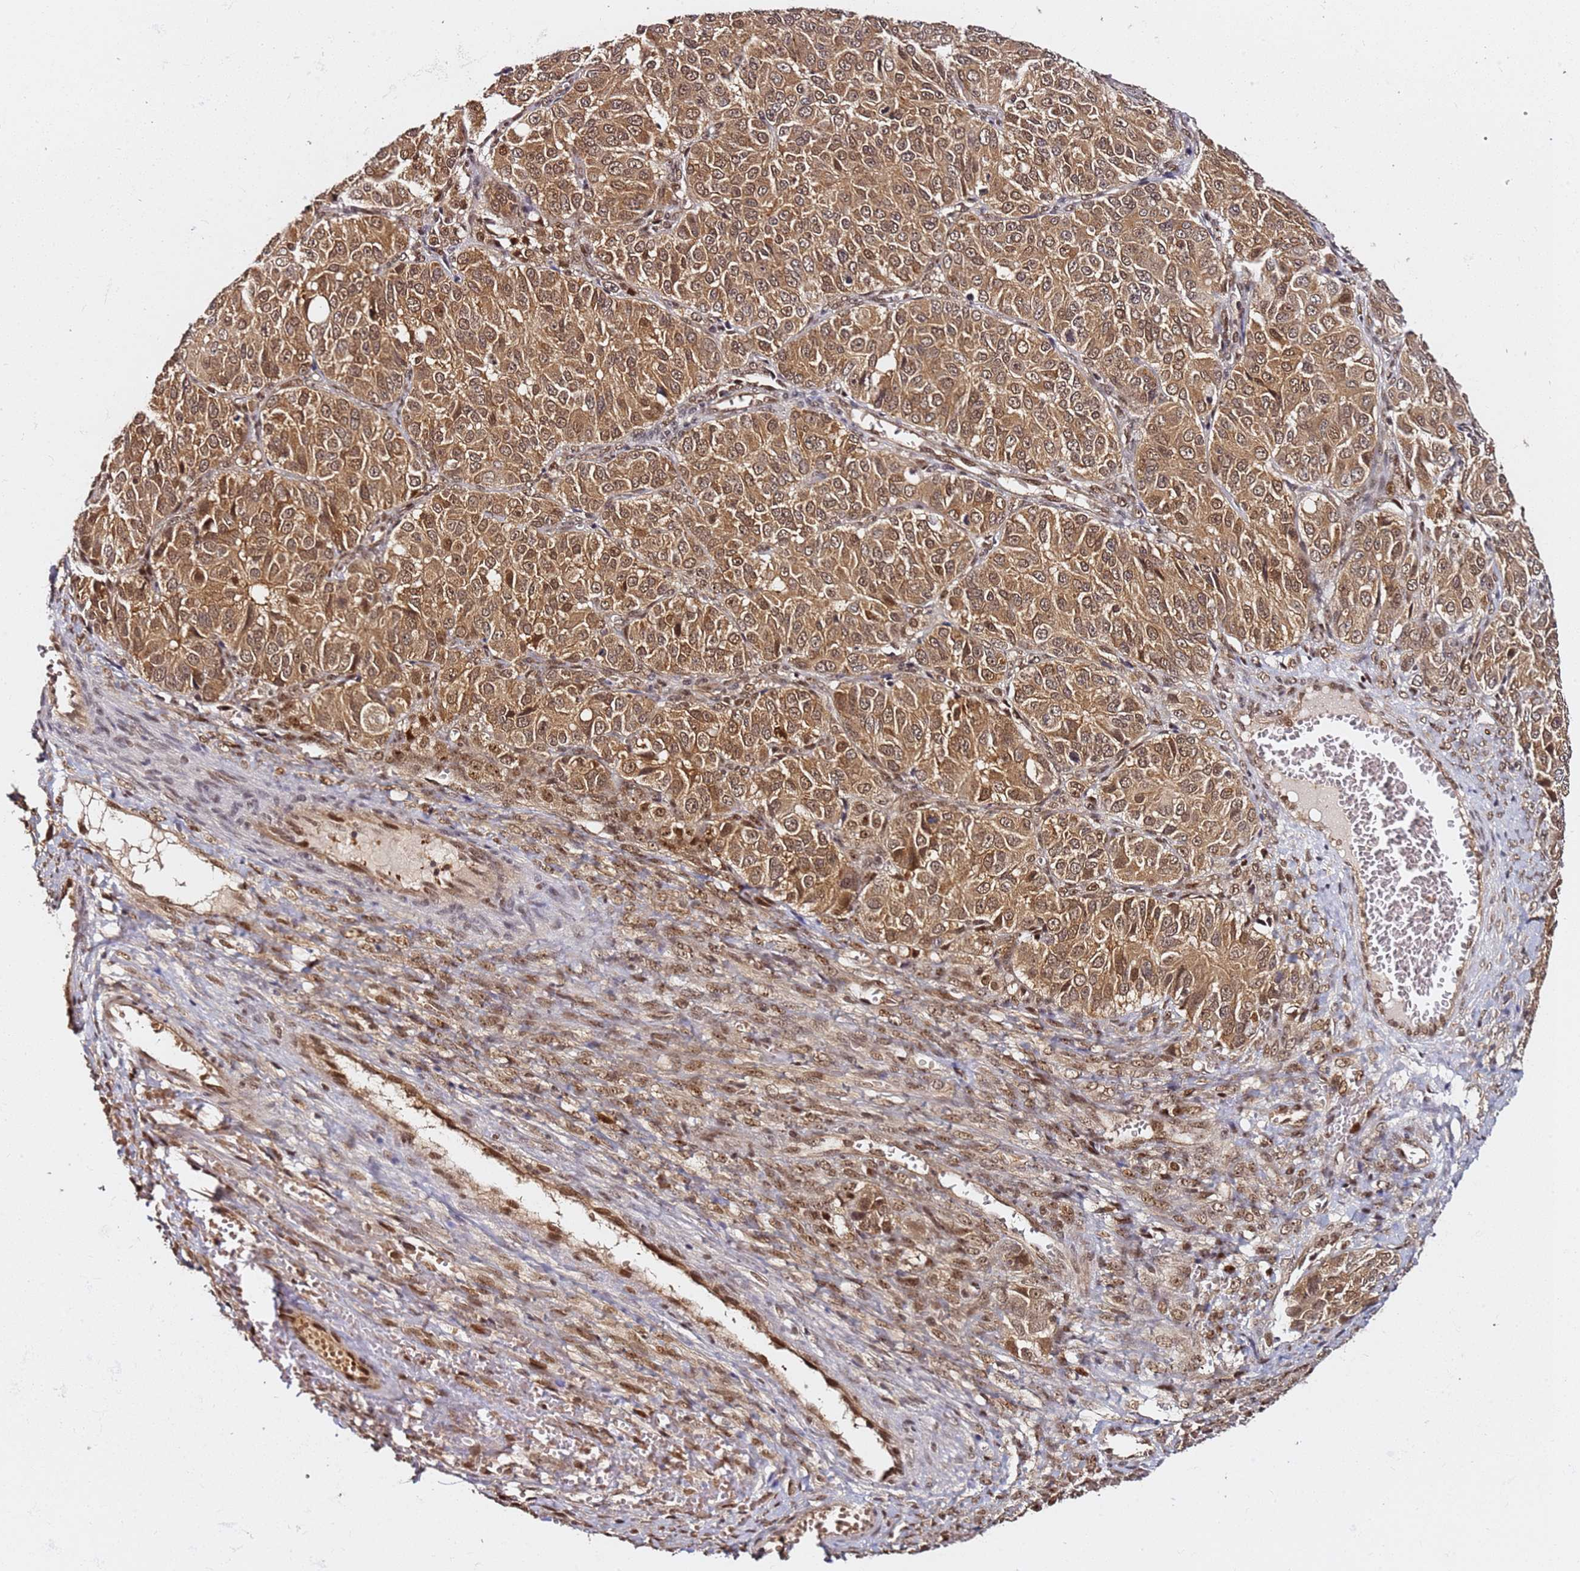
{"staining": {"intensity": "moderate", "quantity": ">75%", "location": "cytoplasmic/membranous,nuclear"}, "tissue": "ovarian cancer", "cell_type": "Tumor cells", "image_type": "cancer", "snomed": [{"axis": "morphology", "description": "Carcinoma, endometroid"}, {"axis": "topography", "description": "Ovary"}], "caption": "There is medium levels of moderate cytoplasmic/membranous and nuclear staining in tumor cells of ovarian cancer (endometroid carcinoma), as demonstrated by immunohistochemical staining (brown color).", "gene": "RGS18", "patient": {"sex": "female", "age": 51}}